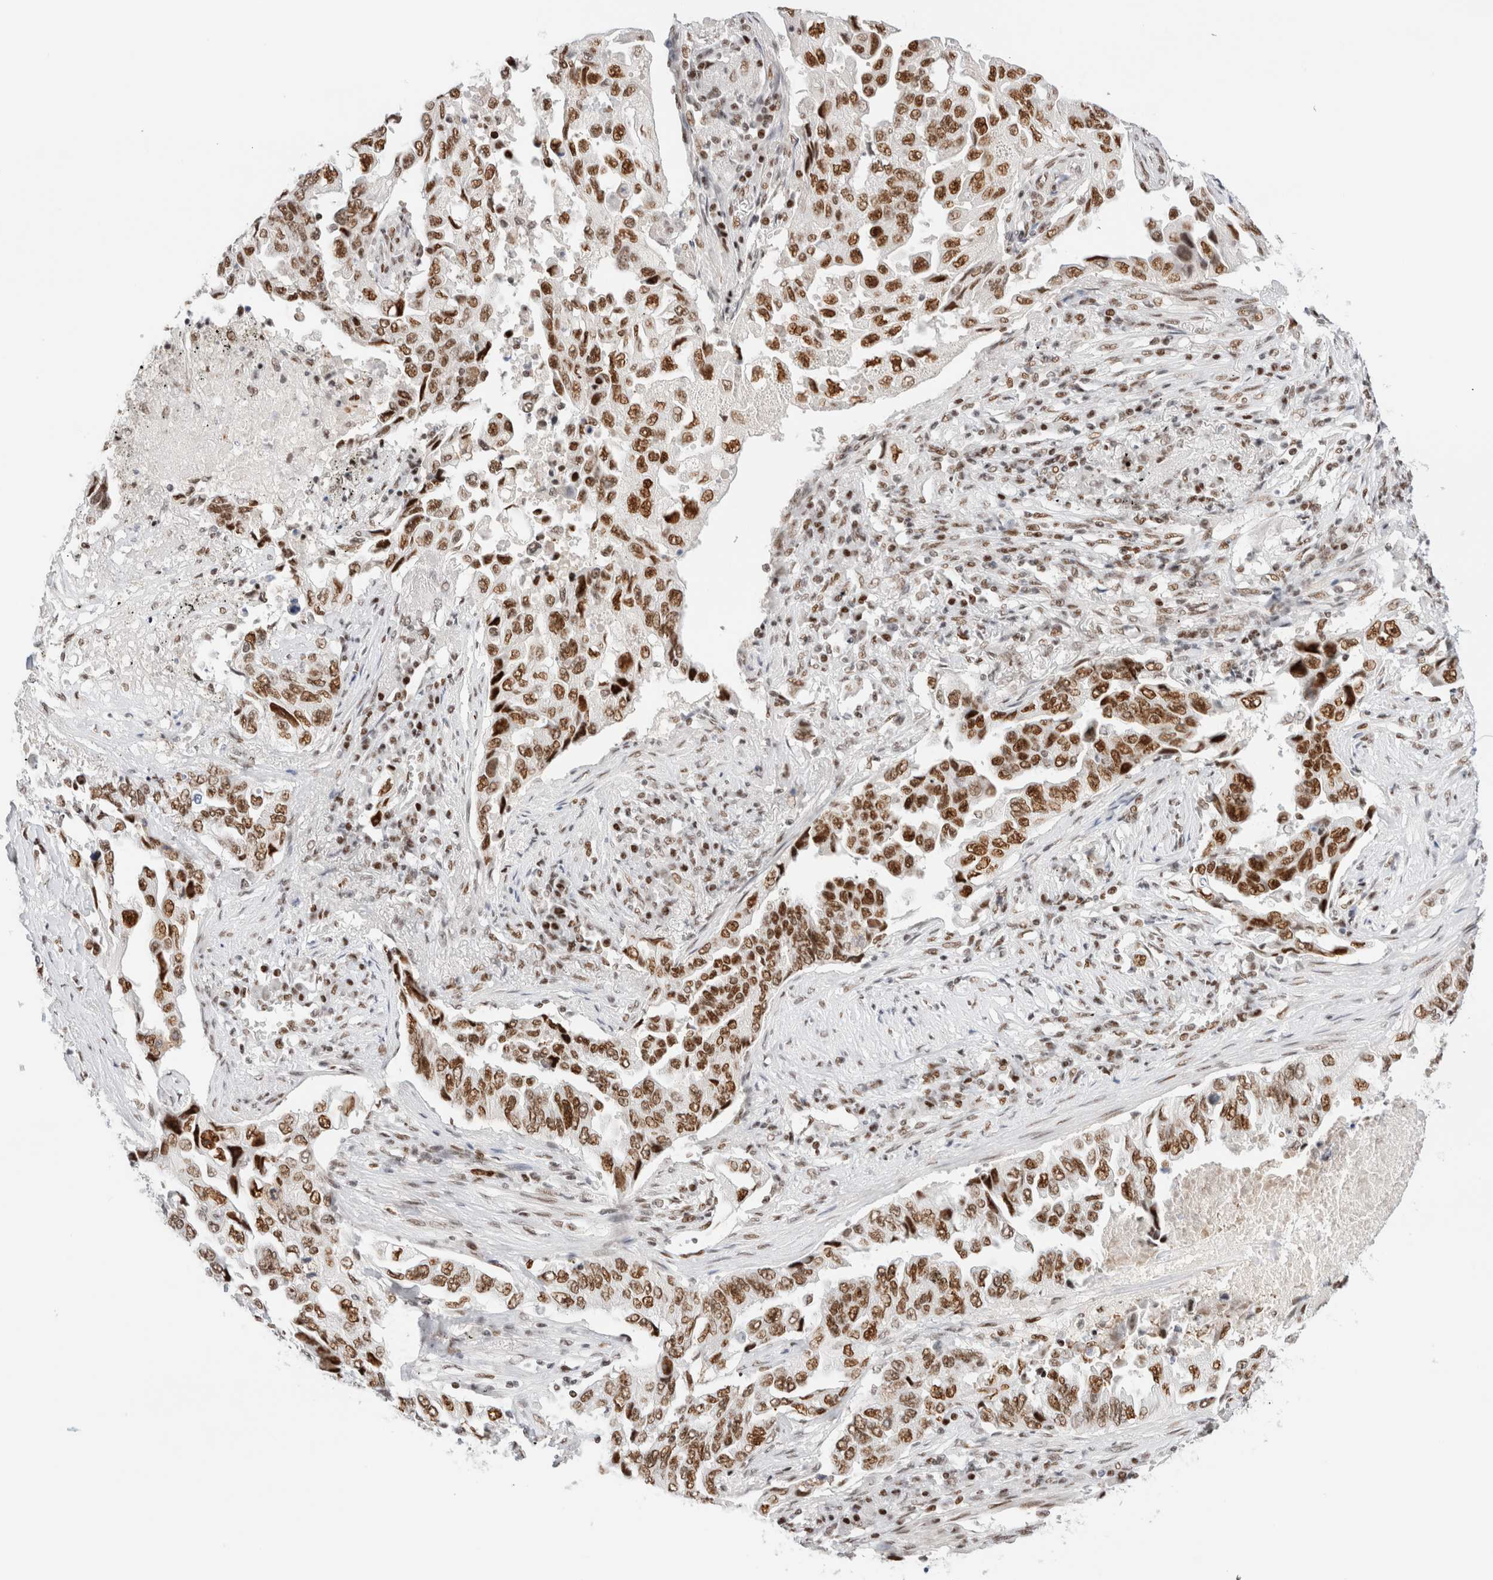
{"staining": {"intensity": "moderate", "quantity": ">75%", "location": "nuclear"}, "tissue": "lung cancer", "cell_type": "Tumor cells", "image_type": "cancer", "snomed": [{"axis": "morphology", "description": "Adenocarcinoma, NOS"}, {"axis": "topography", "description": "Lung"}], "caption": "Moderate nuclear protein positivity is identified in approximately >75% of tumor cells in lung cancer (adenocarcinoma). Nuclei are stained in blue.", "gene": "ZNF282", "patient": {"sex": "female", "age": 51}}